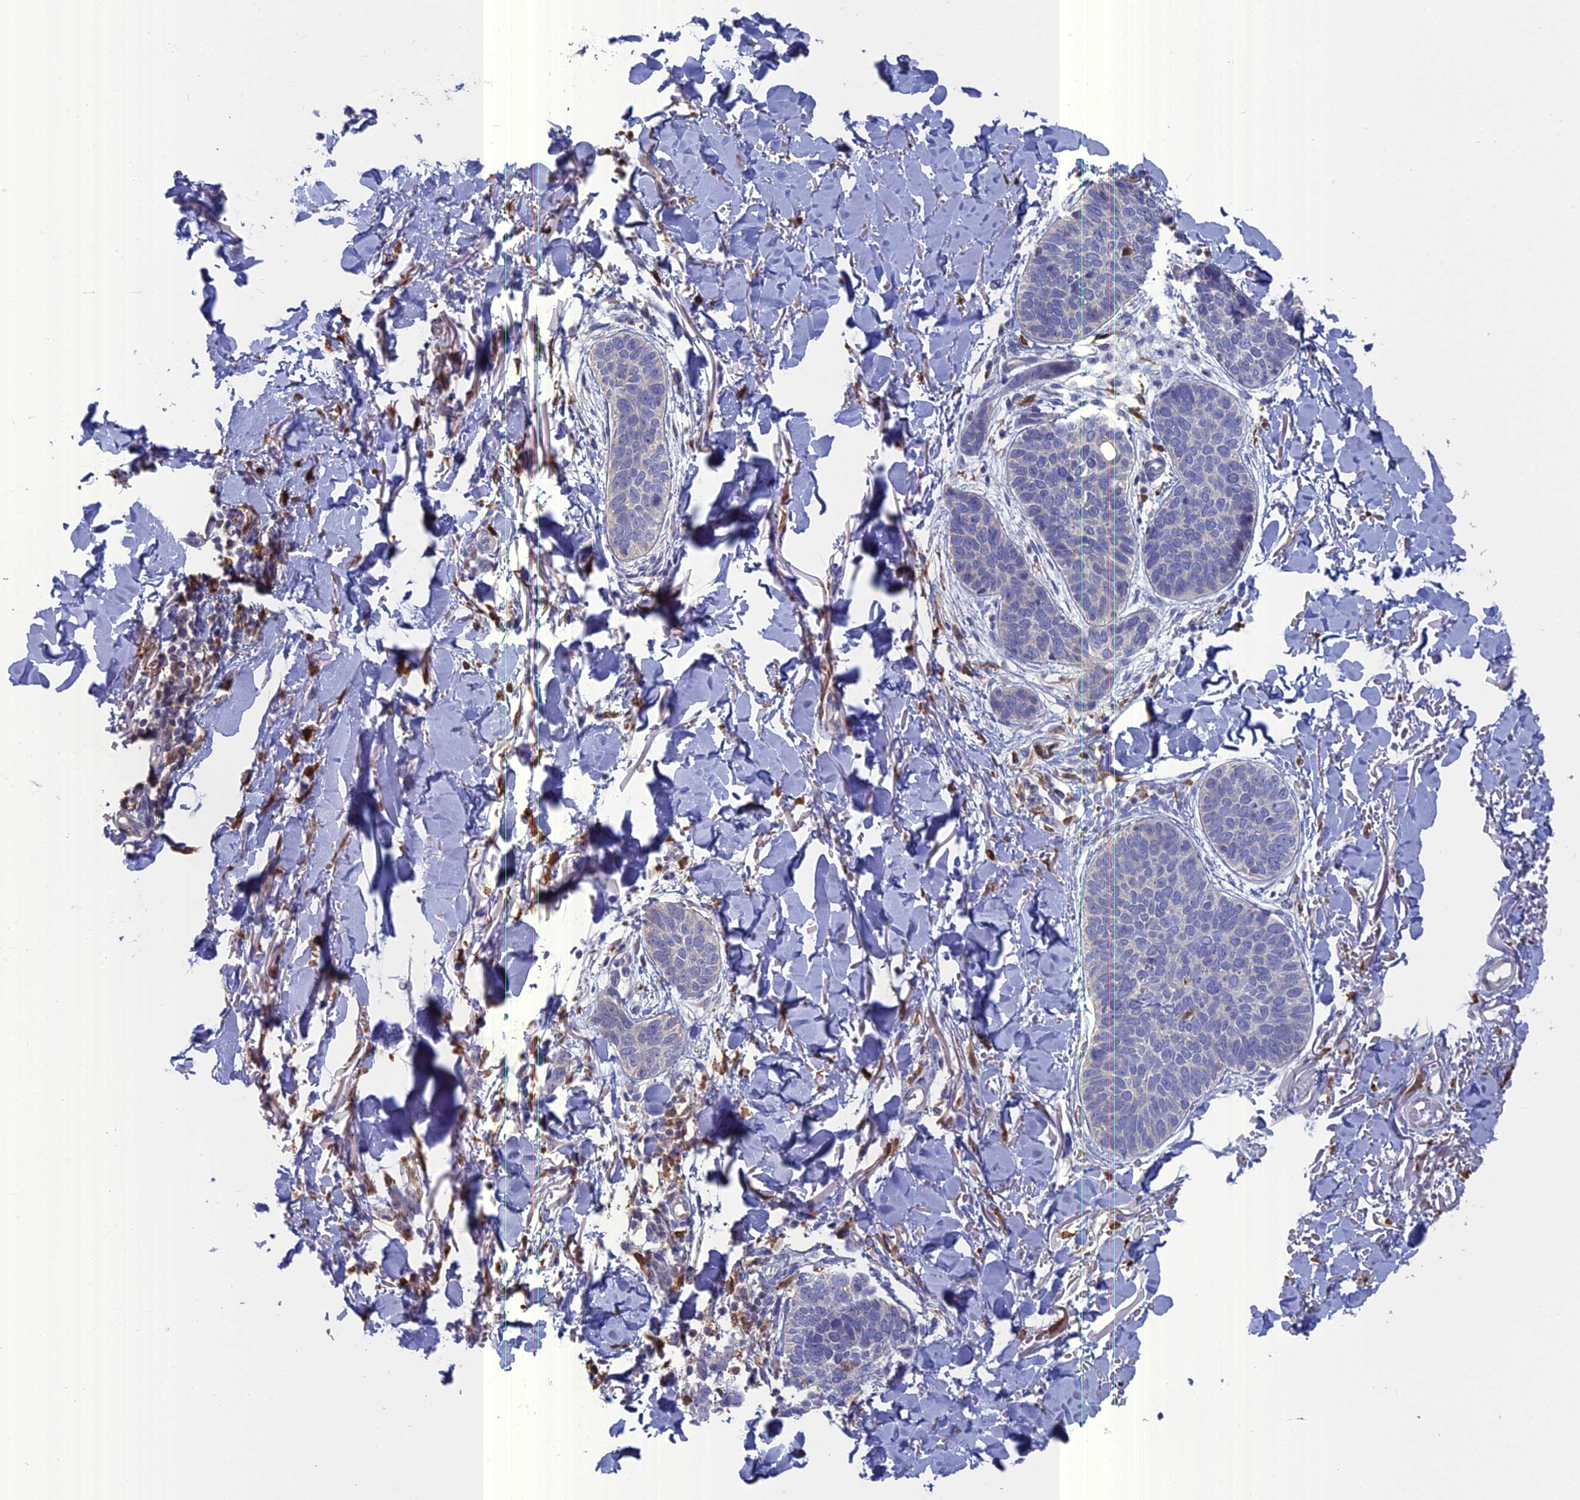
{"staining": {"intensity": "negative", "quantity": "none", "location": "none"}, "tissue": "skin cancer", "cell_type": "Tumor cells", "image_type": "cancer", "snomed": [{"axis": "morphology", "description": "Basal cell carcinoma"}, {"axis": "topography", "description": "Skin"}], "caption": "This is an immunohistochemistry (IHC) histopathology image of skin cancer. There is no staining in tumor cells.", "gene": "NCF4", "patient": {"sex": "male", "age": 85}}